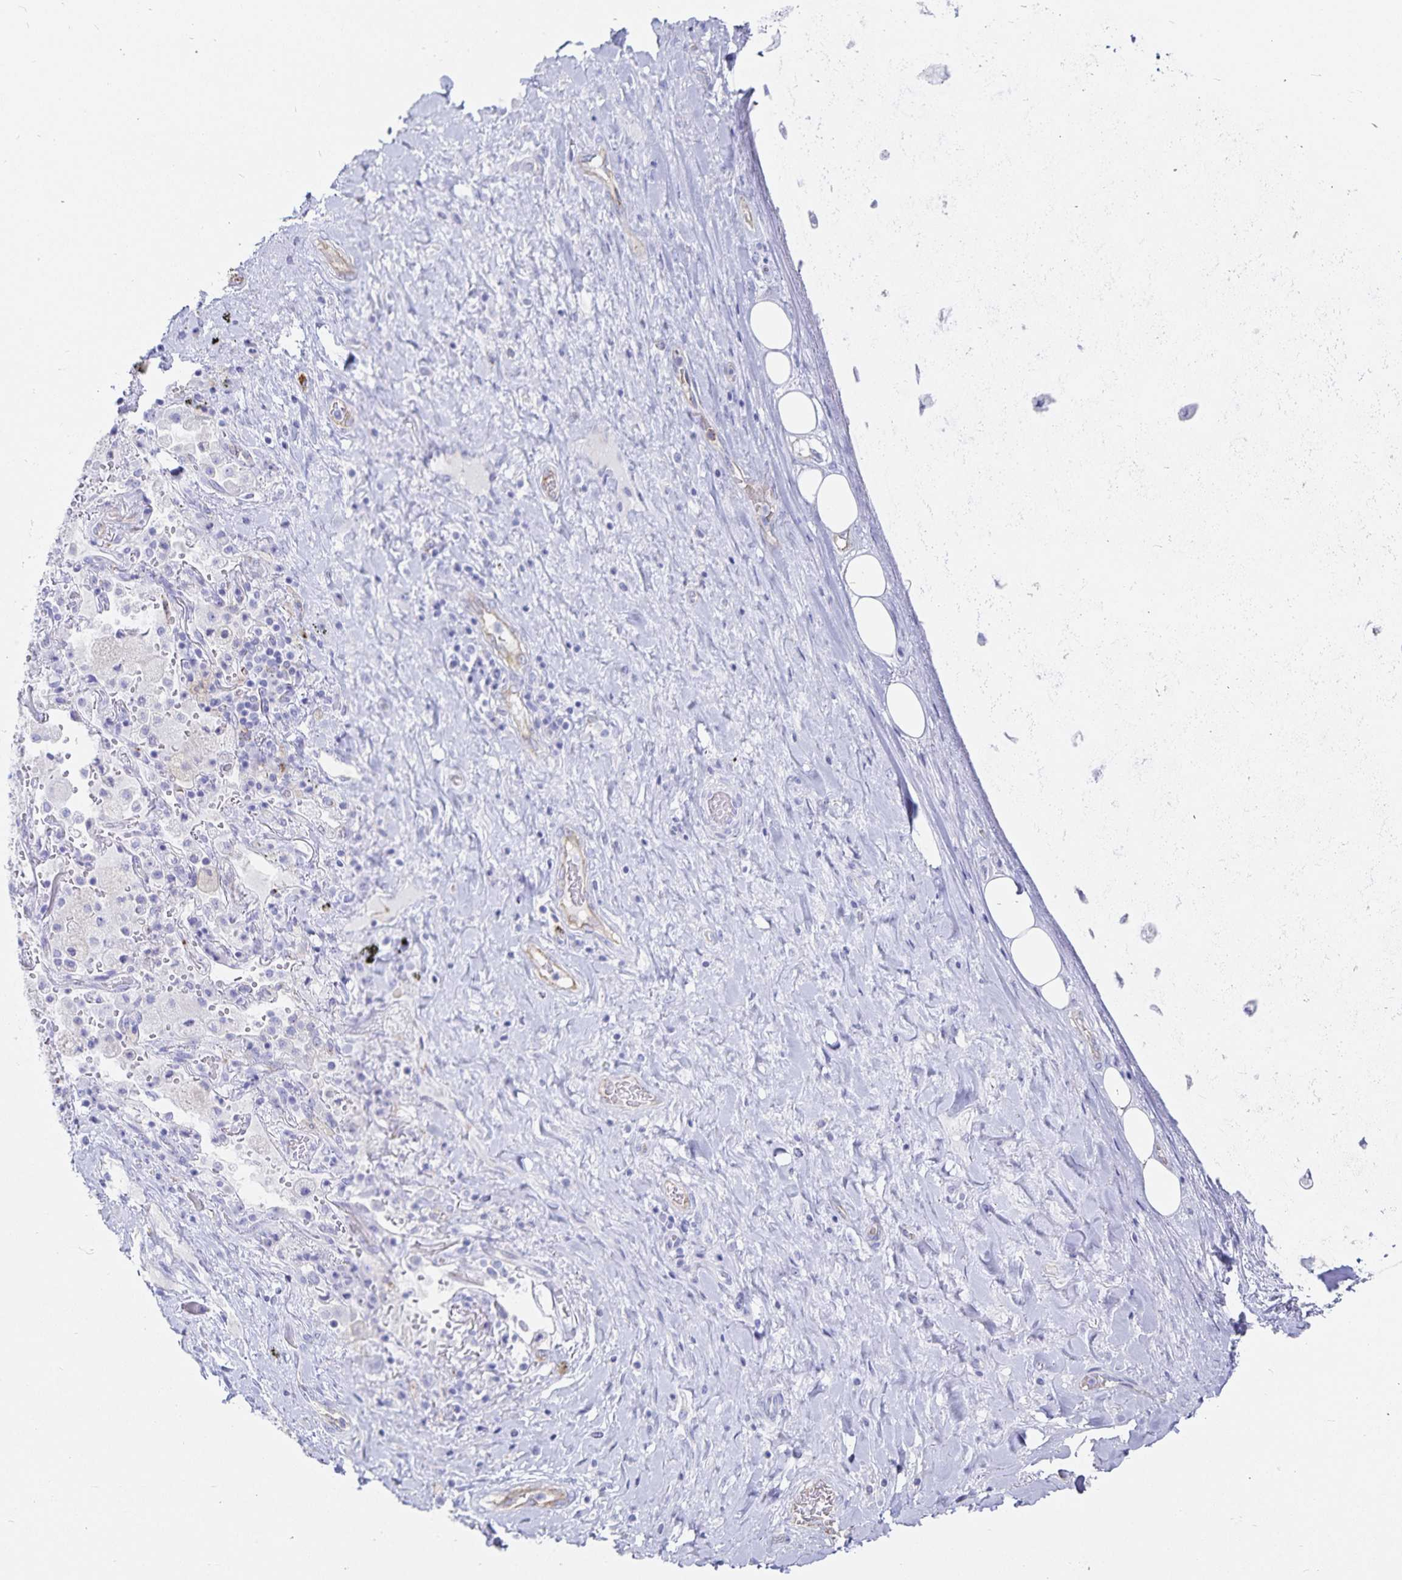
{"staining": {"intensity": "negative", "quantity": "none", "location": "none"}, "tissue": "adipose tissue", "cell_type": "Adipocytes", "image_type": "normal", "snomed": [{"axis": "morphology", "description": "Normal tissue, NOS"}, {"axis": "topography", "description": "Cartilage tissue"}, {"axis": "topography", "description": "Bronchus"}], "caption": "Photomicrograph shows no significant protein expression in adipocytes of unremarkable adipose tissue. (Stains: DAB (3,3'-diaminobenzidine) immunohistochemistry (IHC) with hematoxylin counter stain, Microscopy: brightfield microscopy at high magnification).", "gene": "INSL5", "patient": {"sex": "male", "age": 64}}